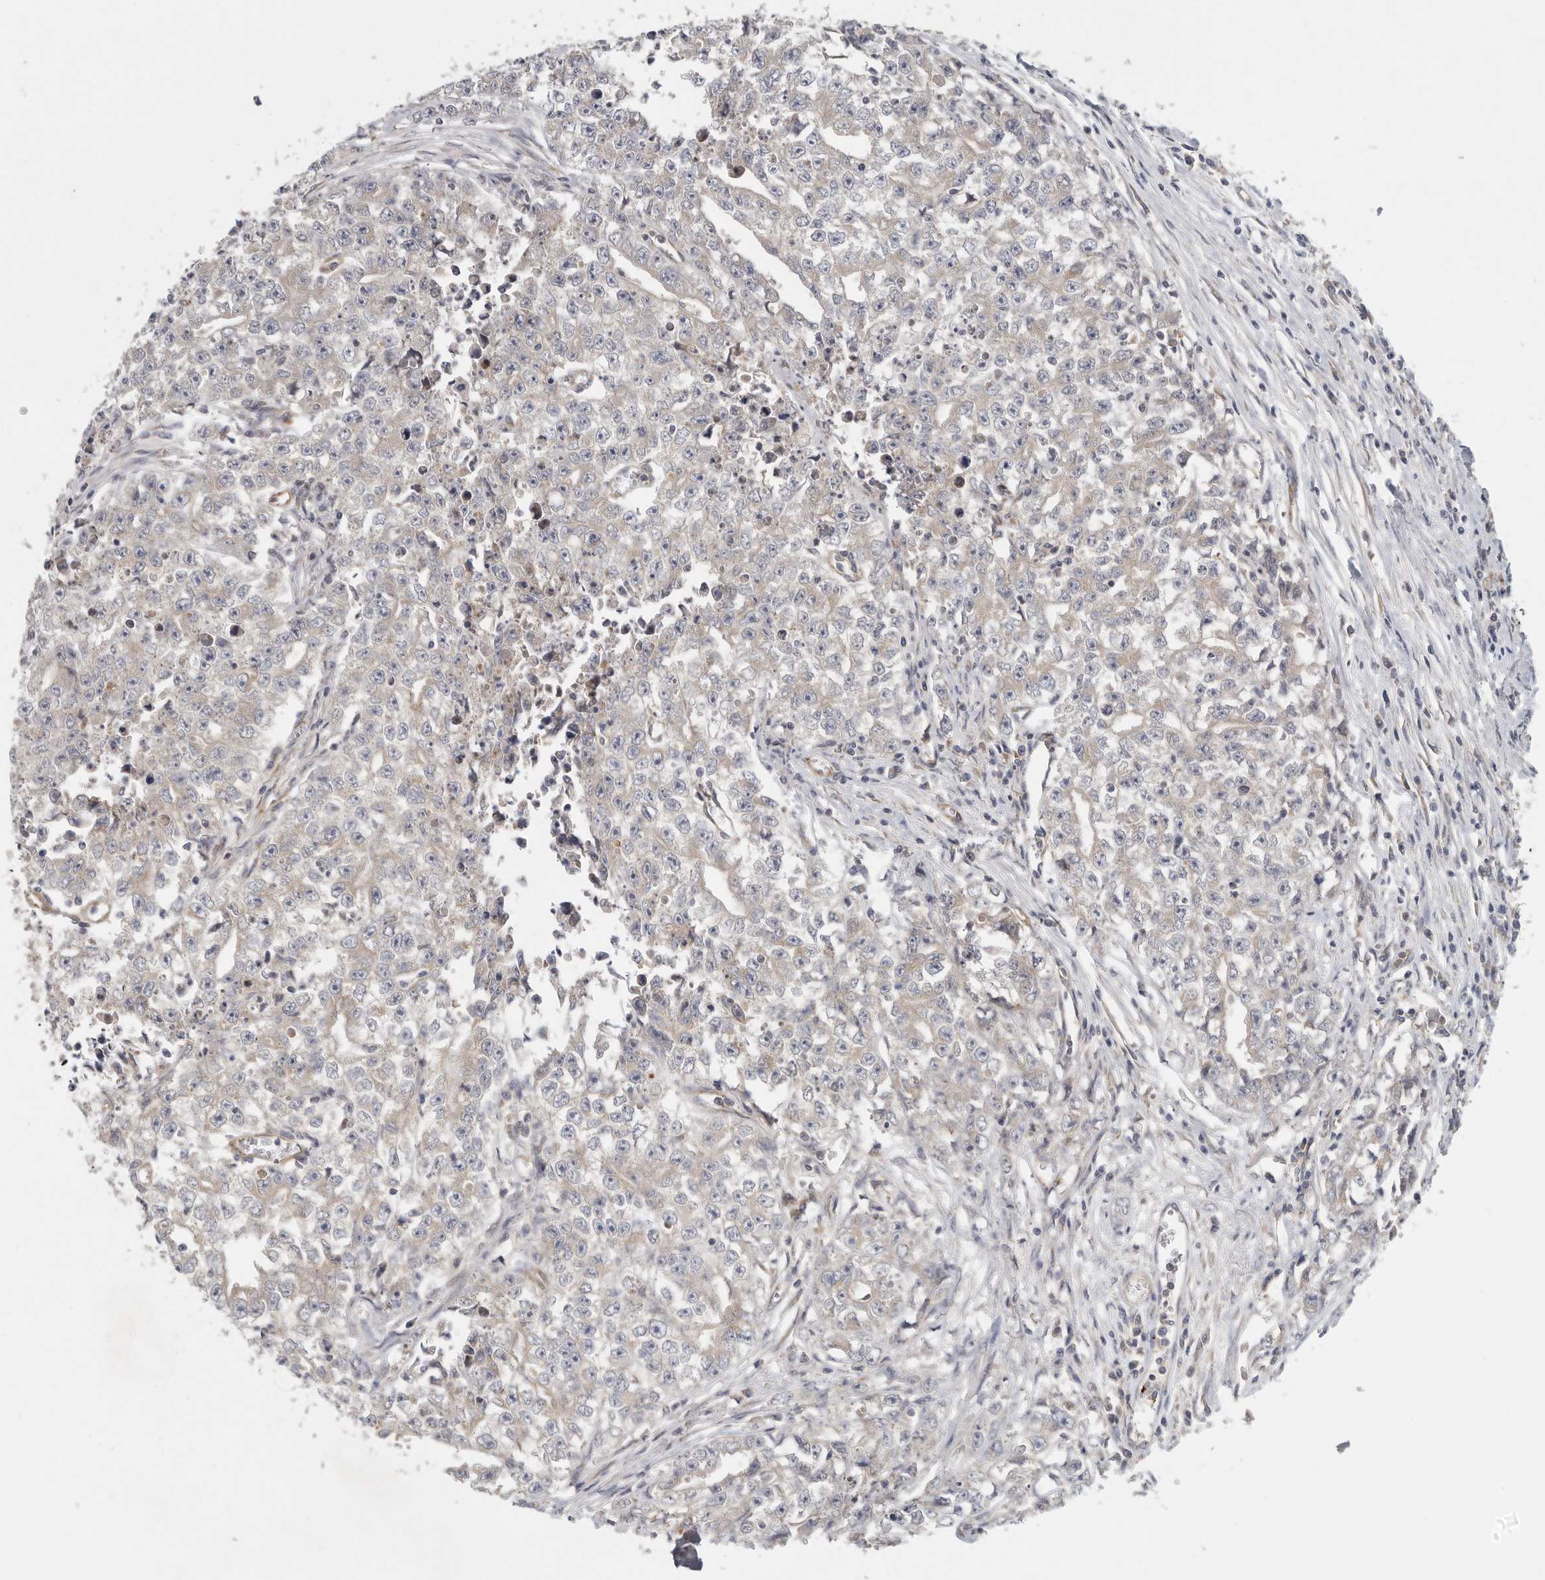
{"staining": {"intensity": "weak", "quantity": "<25%", "location": "cytoplasmic/membranous"}, "tissue": "testis cancer", "cell_type": "Tumor cells", "image_type": "cancer", "snomed": [{"axis": "morphology", "description": "Seminoma, NOS"}, {"axis": "morphology", "description": "Carcinoma, Embryonal, NOS"}, {"axis": "topography", "description": "Testis"}], "caption": "Tumor cells are negative for protein expression in human testis cancer (embryonal carcinoma).", "gene": "BCAP29", "patient": {"sex": "male", "age": 43}}